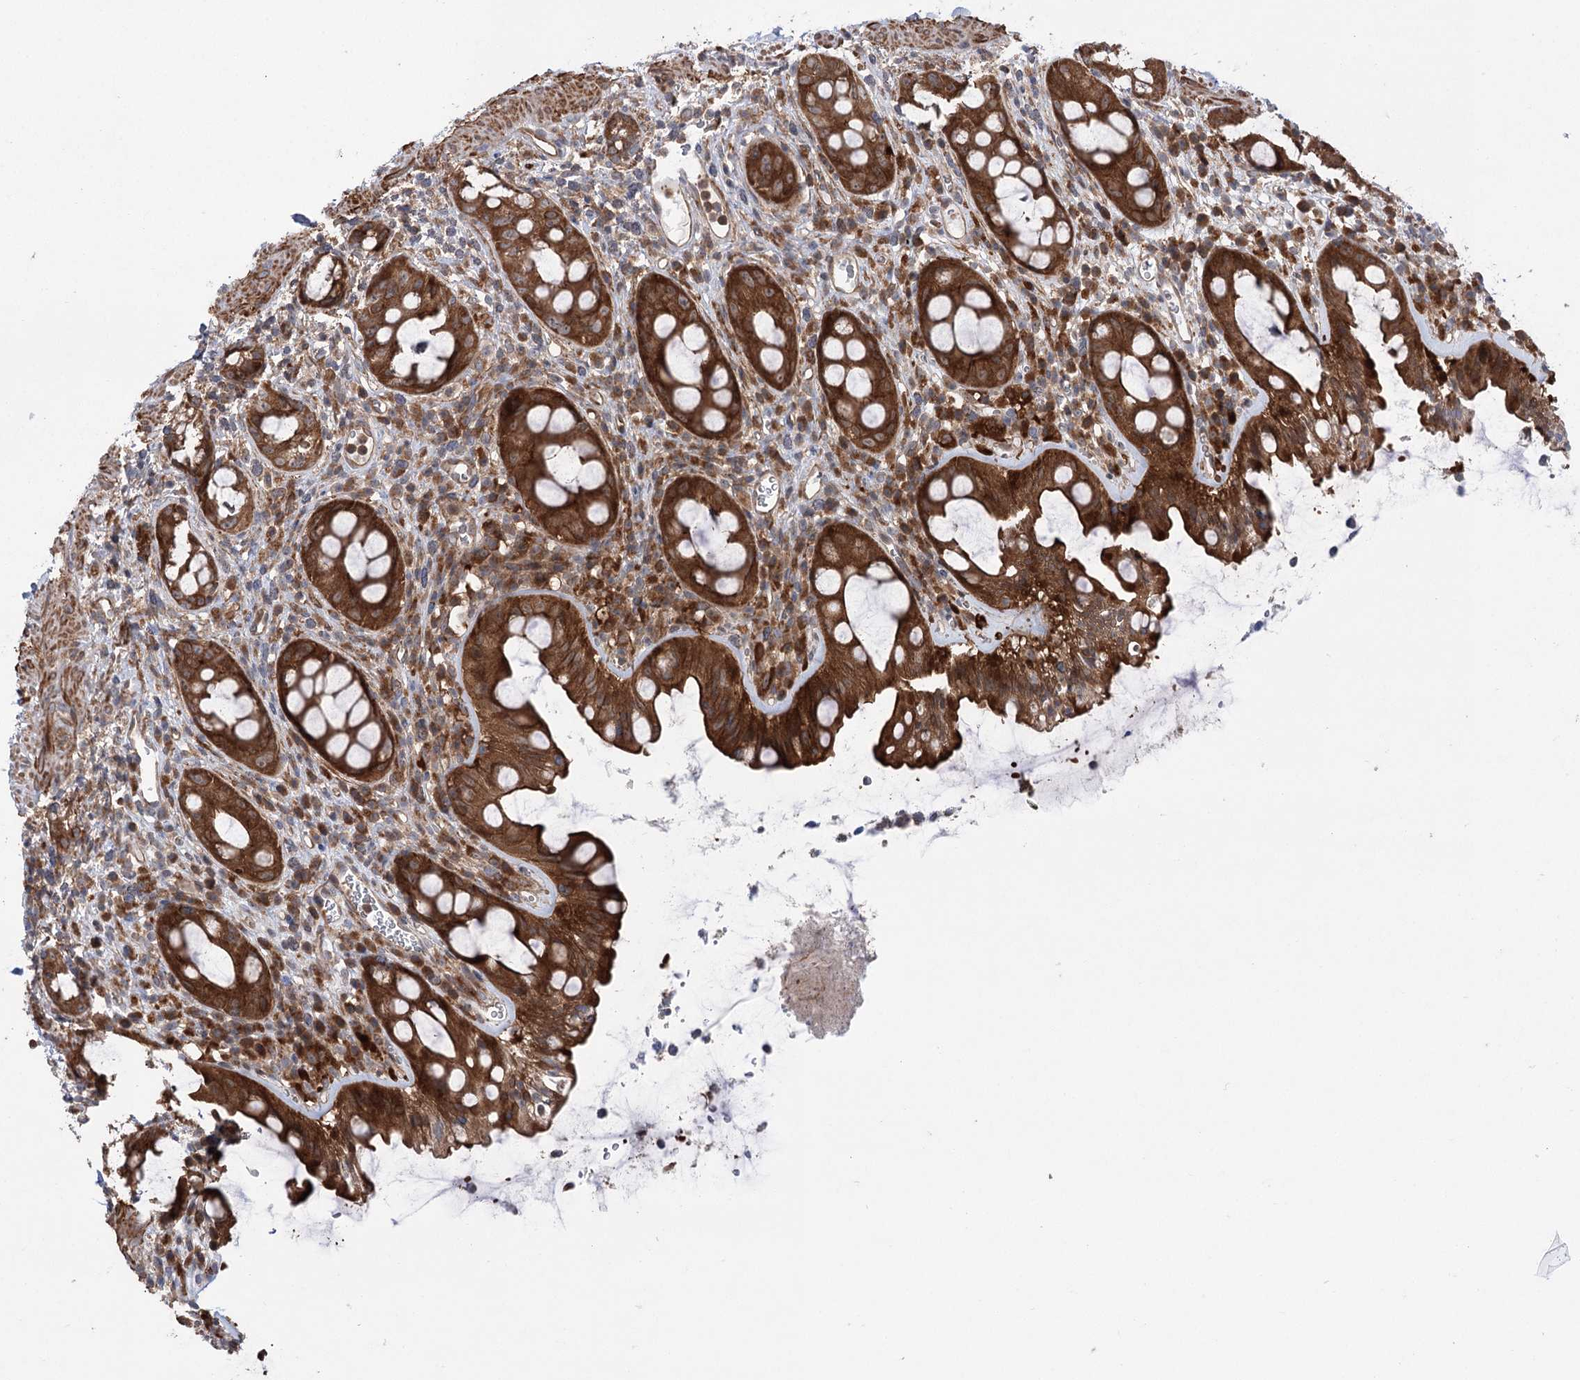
{"staining": {"intensity": "strong", "quantity": ">75%", "location": "cytoplasmic/membranous"}, "tissue": "rectum", "cell_type": "Glandular cells", "image_type": "normal", "snomed": [{"axis": "morphology", "description": "Normal tissue, NOS"}, {"axis": "topography", "description": "Rectum"}], "caption": "Brown immunohistochemical staining in normal human rectum demonstrates strong cytoplasmic/membranous staining in approximately >75% of glandular cells. (brown staining indicates protein expression, while blue staining denotes nuclei).", "gene": "VPS37B", "patient": {"sex": "female", "age": 57}}